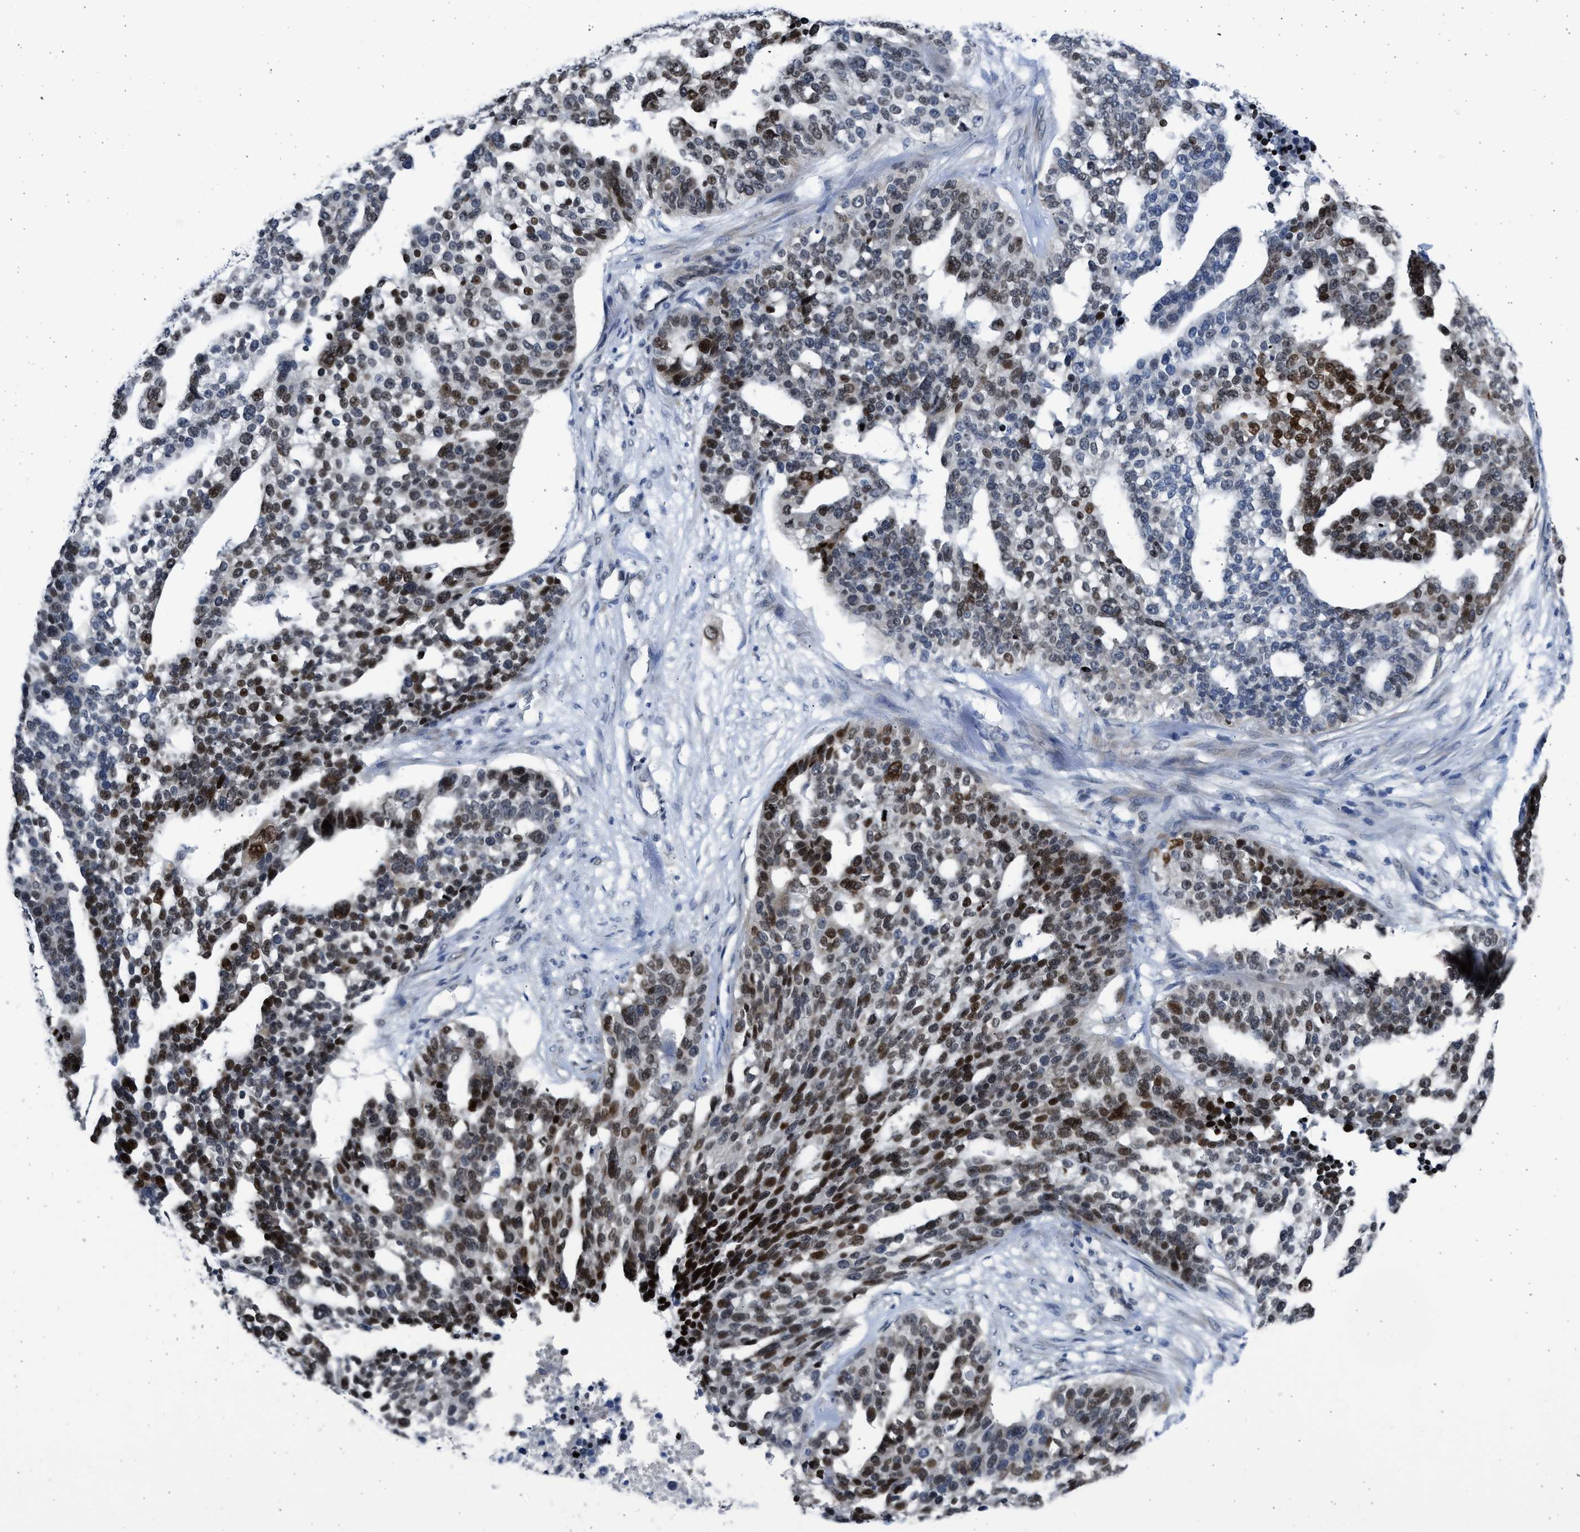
{"staining": {"intensity": "moderate", "quantity": "25%-75%", "location": "nuclear"}, "tissue": "ovarian cancer", "cell_type": "Tumor cells", "image_type": "cancer", "snomed": [{"axis": "morphology", "description": "Cystadenocarcinoma, serous, NOS"}, {"axis": "topography", "description": "Ovary"}], "caption": "This photomicrograph exhibits immunohistochemistry staining of ovarian cancer, with medium moderate nuclear expression in approximately 25%-75% of tumor cells.", "gene": "HMGN3", "patient": {"sex": "female", "age": 59}}